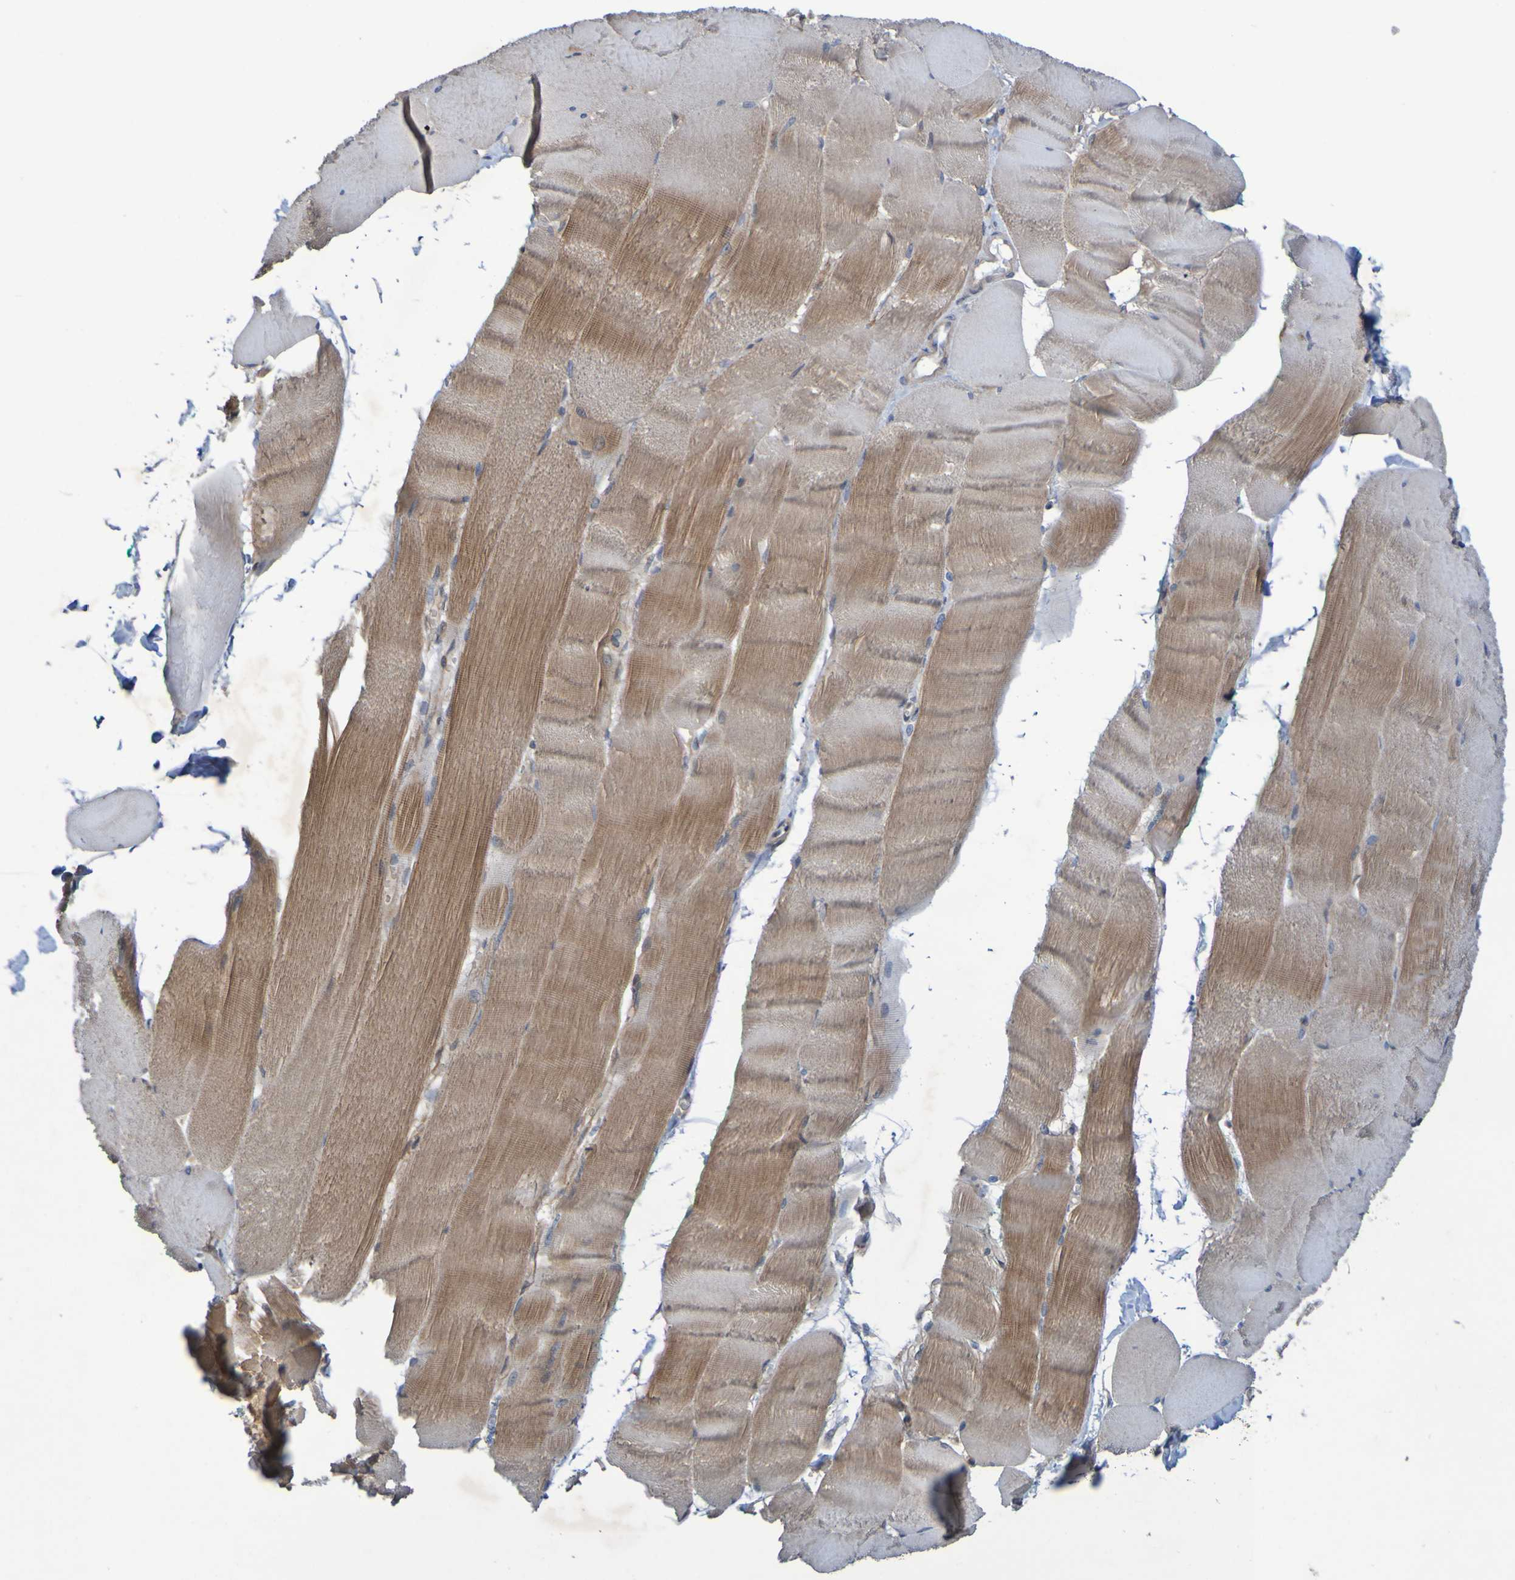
{"staining": {"intensity": "moderate", "quantity": ">75%", "location": "cytoplasmic/membranous"}, "tissue": "skeletal muscle", "cell_type": "Myocytes", "image_type": "normal", "snomed": [{"axis": "morphology", "description": "Normal tissue, NOS"}, {"axis": "morphology", "description": "Squamous cell carcinoma, NOS"}, {"axis": "topography", "description": "Skeletal muscle"}], "caption": "Immunohistochemistry (IHC) of normal human skeletal muscle exhibits medium levels of moderate cytoplasmic/membranous expression in approximately >75% of myocytes.", "gene": "SDK1", "patient": {"sex": "male", "age": 51}}